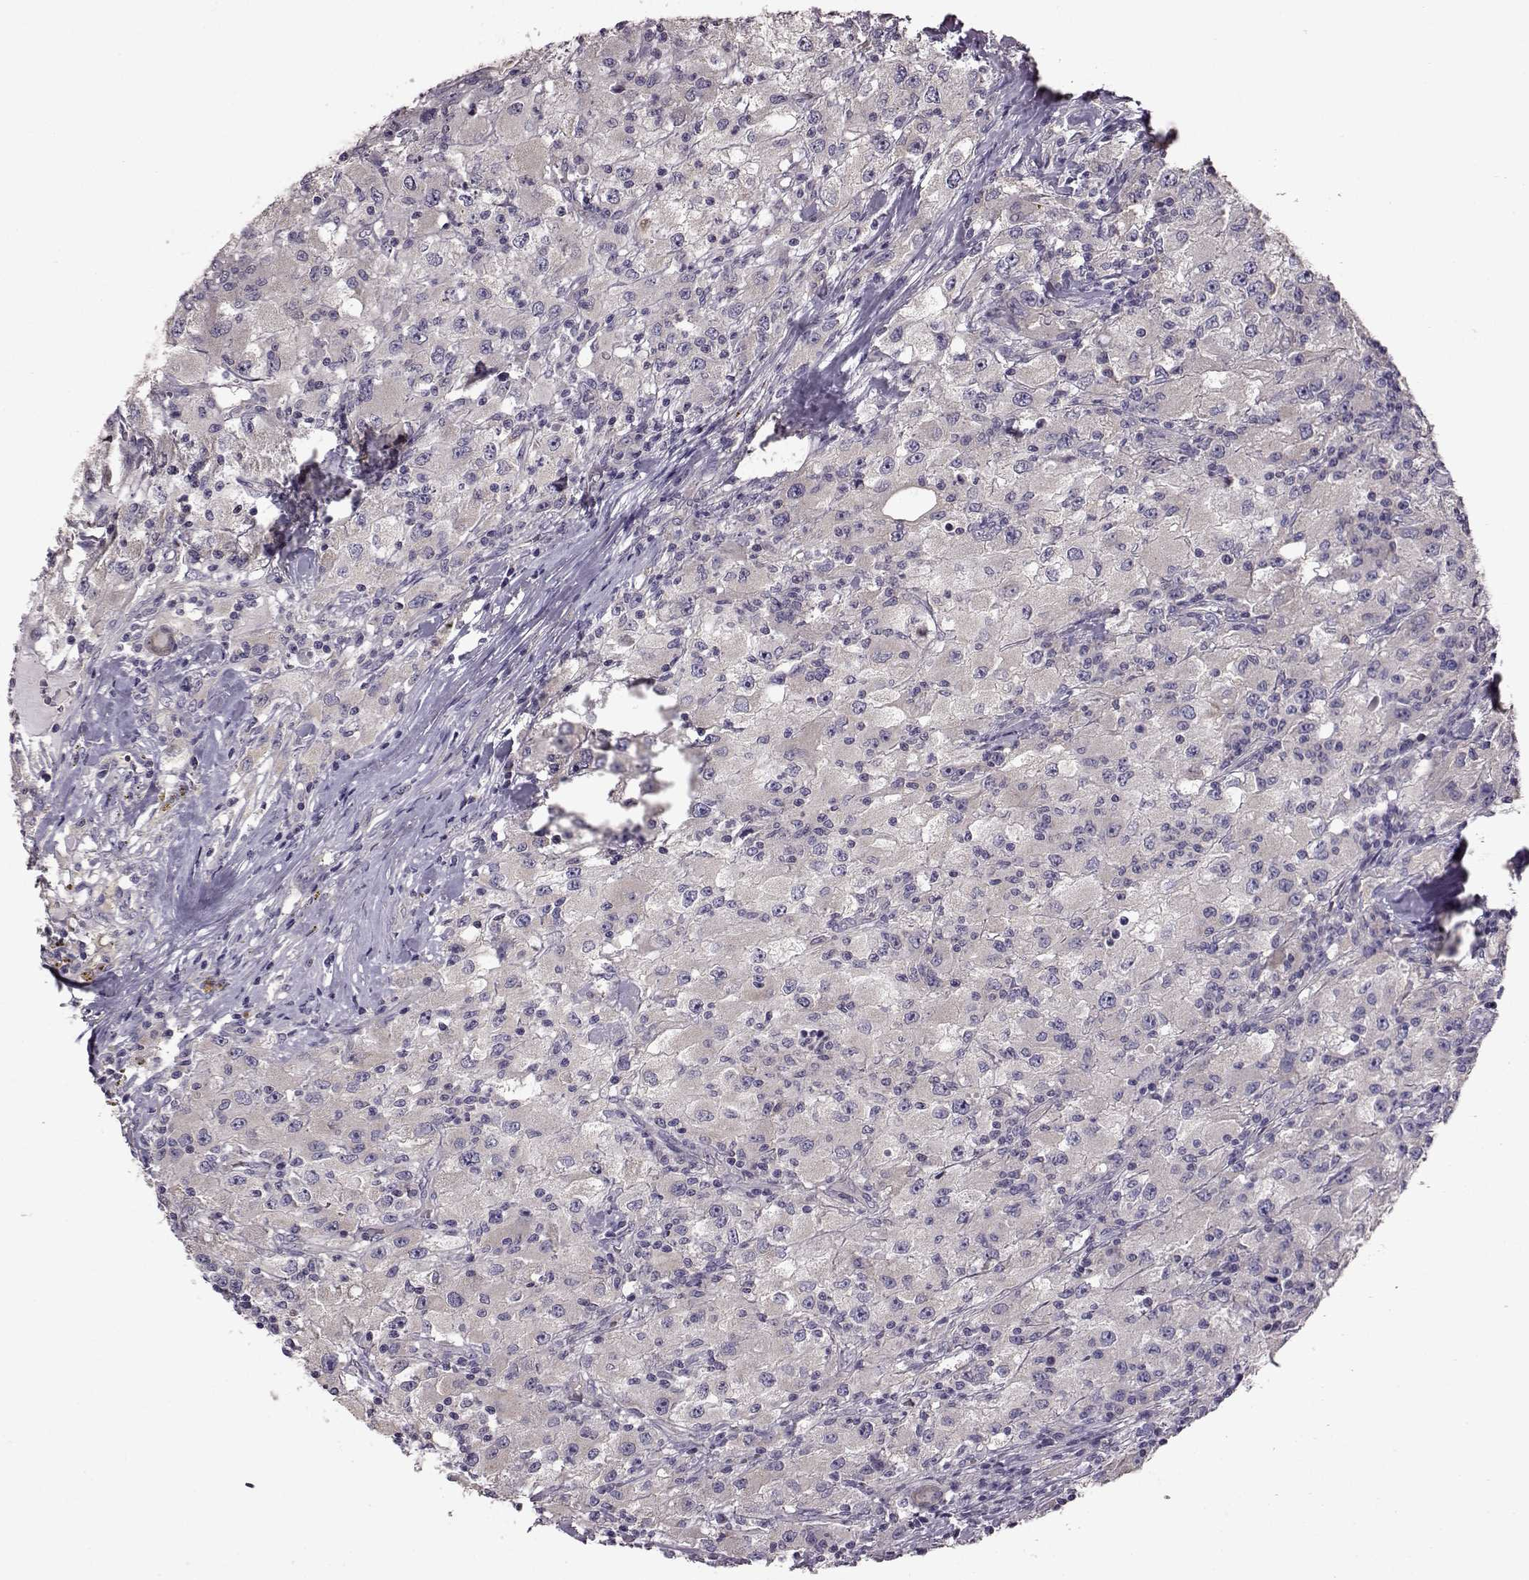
{"staining": {"intensity": "negative", "quantity": "none", "location": "none"}, "tissue": "renal cancer", "cell_type": "Tumor cells", "image_type": "cancer", "snomed": [{"axis": "morphology", "description": "Adenocarcinoma, NOS"}, {"axis": "topography", "description": "Kidney"}], "caption": "The photomicrograph displays no significant staining in tumor cells of renal cancer. (Stains: DAB IHC with hematoxylin counter stain, Microscopy: brightfield microscopy at high magnification).", "gene": "ADGRG2", "patient": {"sex": "female", "age": 67}}